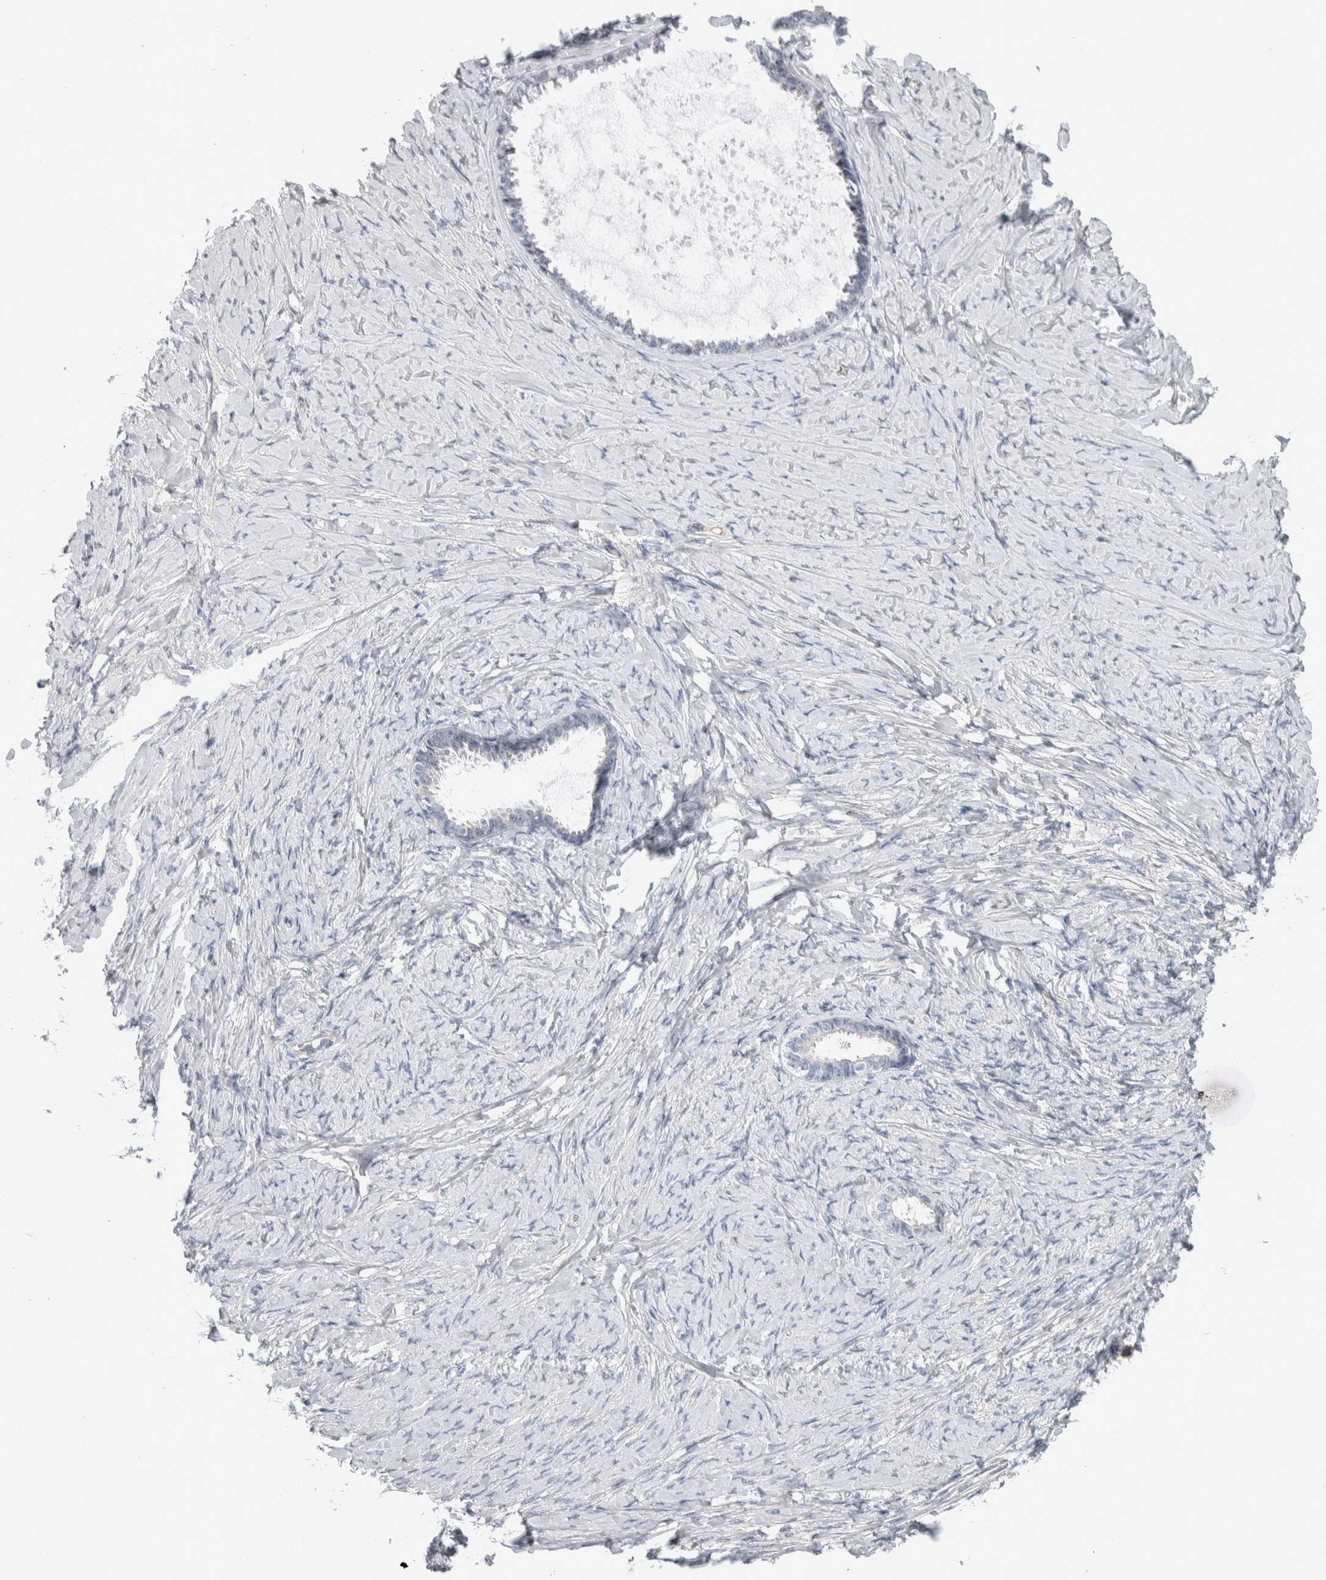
{"staining": {"intensity": "negative", "quantity": "none", "location": "none"}, "tissue": "ovarian cancer", "cell_type": "Tumor cells", "image_type": "cancer", "snomed": [{"axis": "morphology", "description": "Cystadenocarcinoma, serous, NOS"}, {"axis": "topography", "description": "Ovary"}], "caption": "Histopathology image shows no protein positivity in tumor cells of serous cystadenocarcinoma (ovarian) tissue.", "gene": "TAX1BP1", "patient": {"sex": "female", "age": 79}}